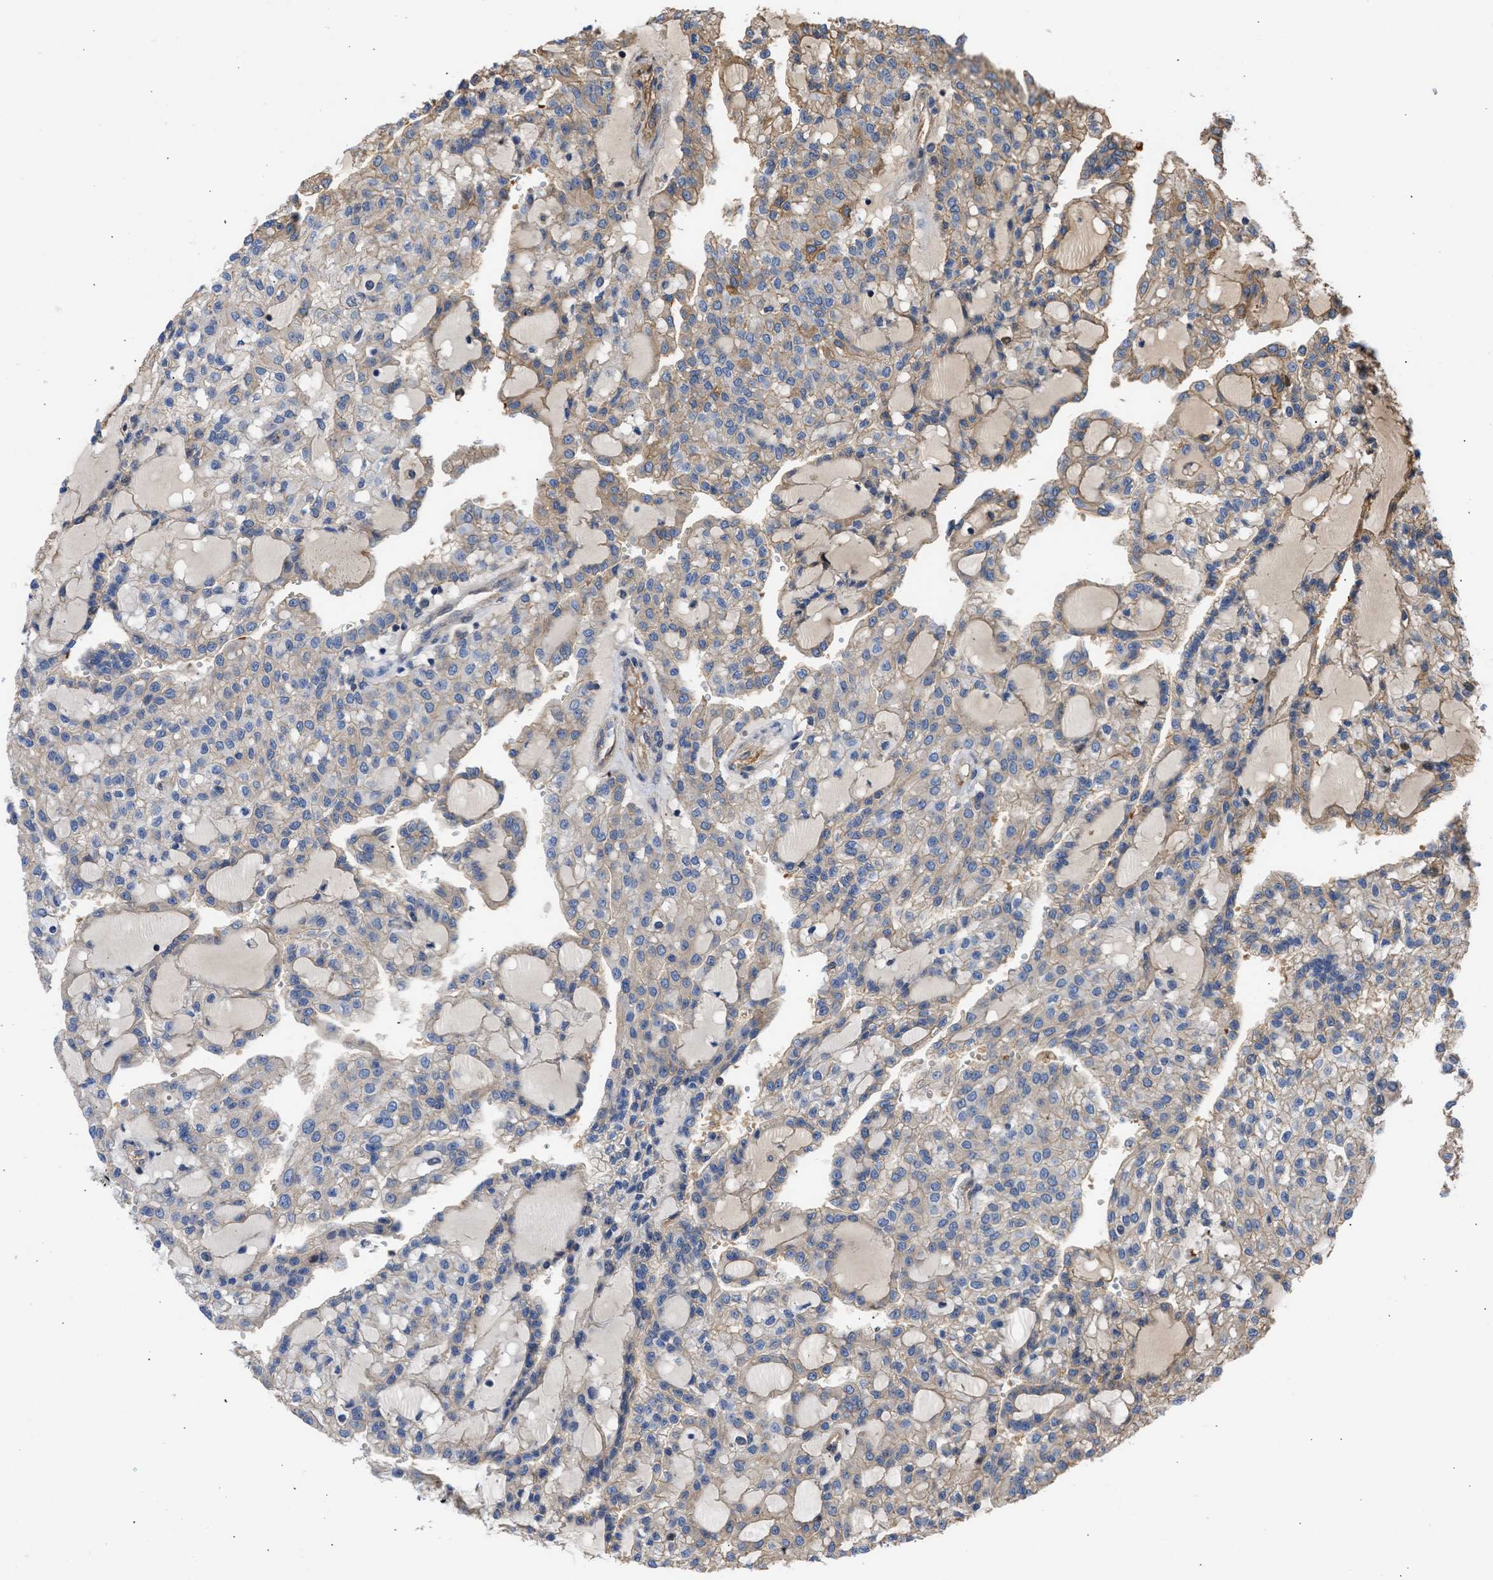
{"staining": {"intensity": "weak", "quantity": ">75%", "location": "cytoplasmic/membranous"}, "tissue": "renal cancer", "cell_type": "Tumor cells", "image_type": "cancer", "snomed": [{"axis": "morphology", "description": "Adenocarcinoma, NOS"}, {"axis": "topography", "description": "Kidney"}], "caption": "Immunohistochemical staining of human adenocarcinoma (renal) shows low levels of weak cytoplasmic/membranous expression in about >75% of tumor cells.", "gene": "MAS1L", "patient": {"sex": "male", "age": 63}}